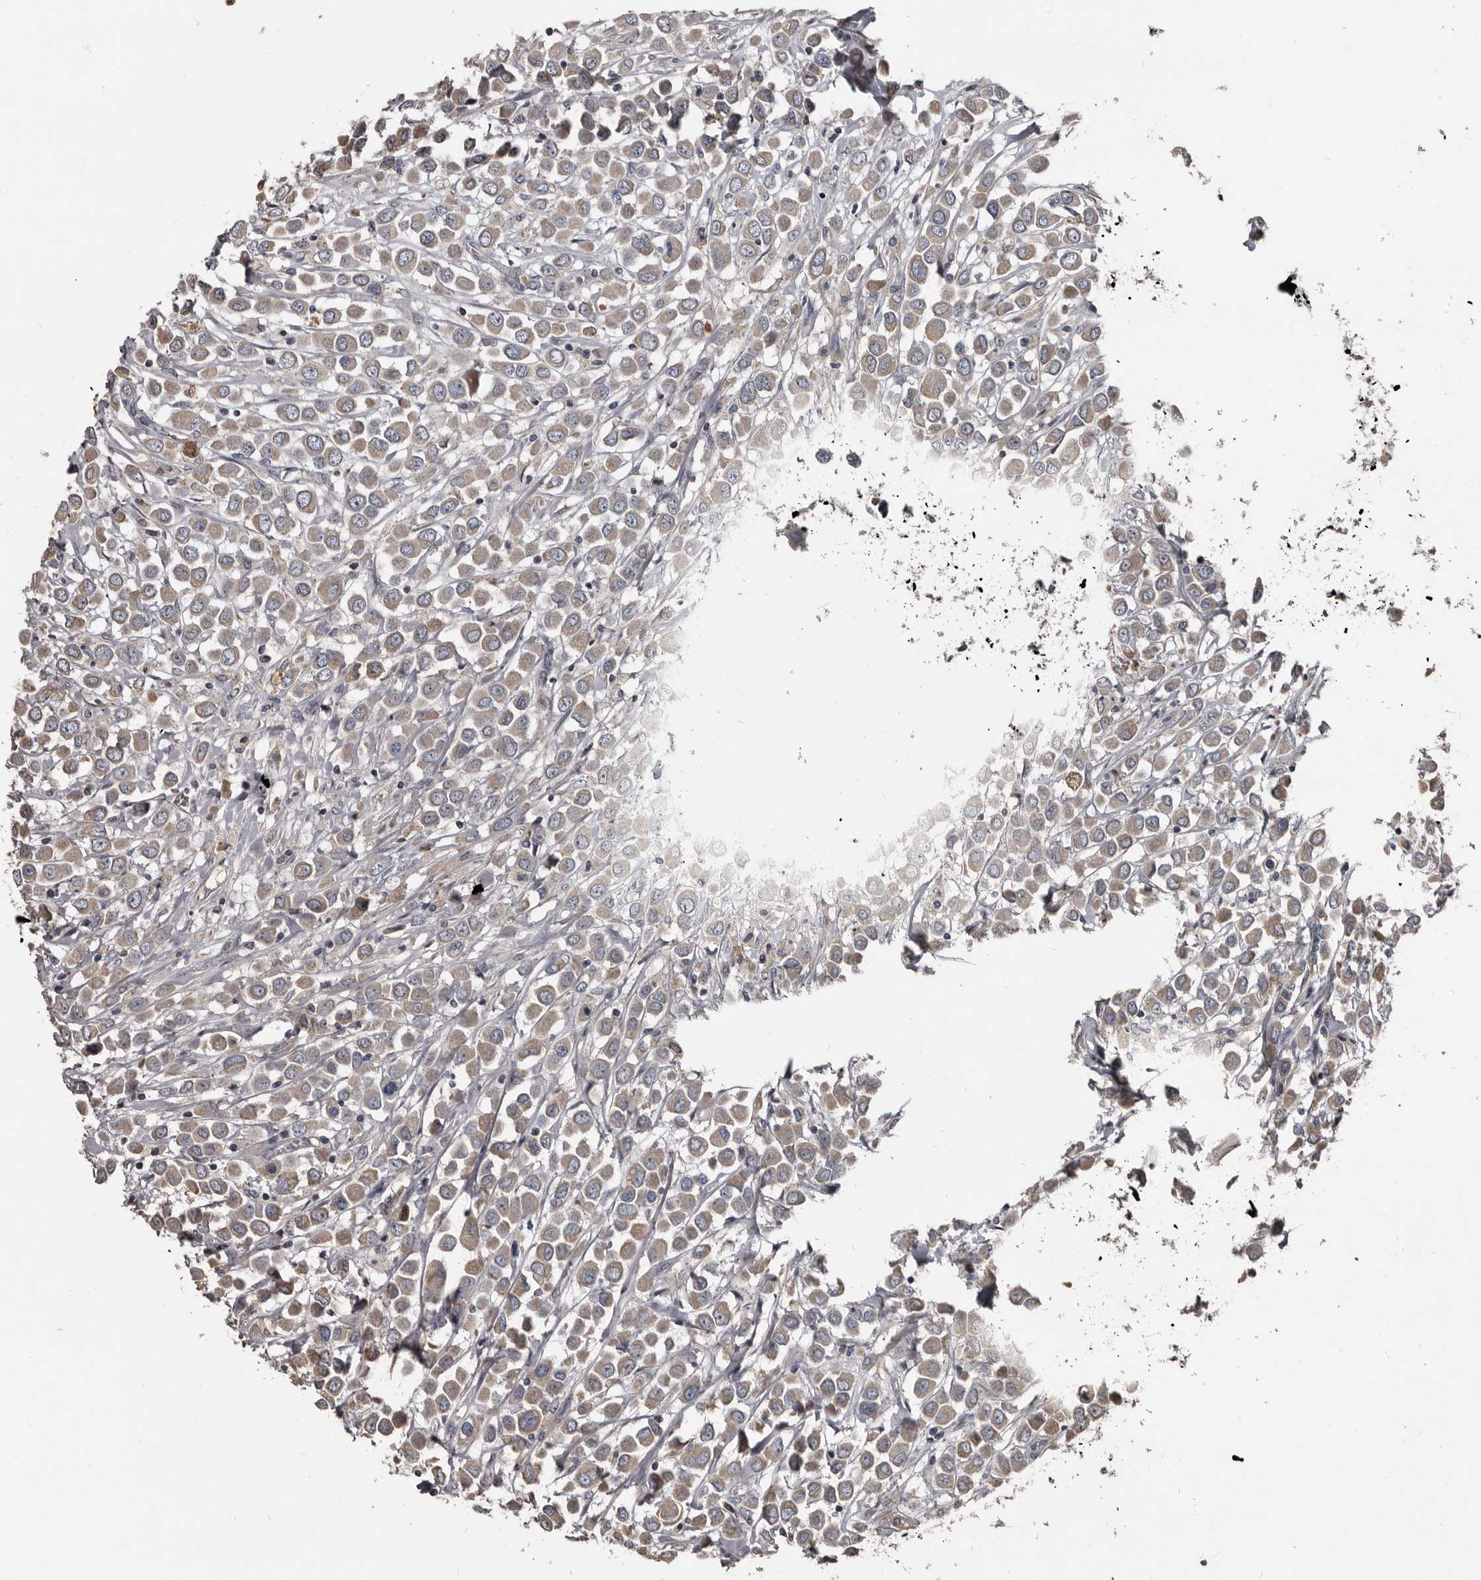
{"staining": {"intensity": "weak", "quantity": ">75%", "location": "cytoplasmic/membranous"}, "tissue": "breast cancer", "cell_type": "Tumor cells", "image_type": "cancer", "snomed": [{"axis": "morphology", "description": "Duct carcinoma"}, {"axis": "topography", "description": "Breast"}], "caption": "Immunohistochemistry staining of breast cancer, which exhibits low levels of weak cytoplasmic/membranous expression in approximately >75% of tumor cells indicating weak cytoplasmic/membranous protein positivity. The staining was performed using DAB (brown) for protein detection and nuclei were counterstained in hematoxylin (blue).", "gene": "GREB1", "patient": {"sex": "female", "age": 61}}